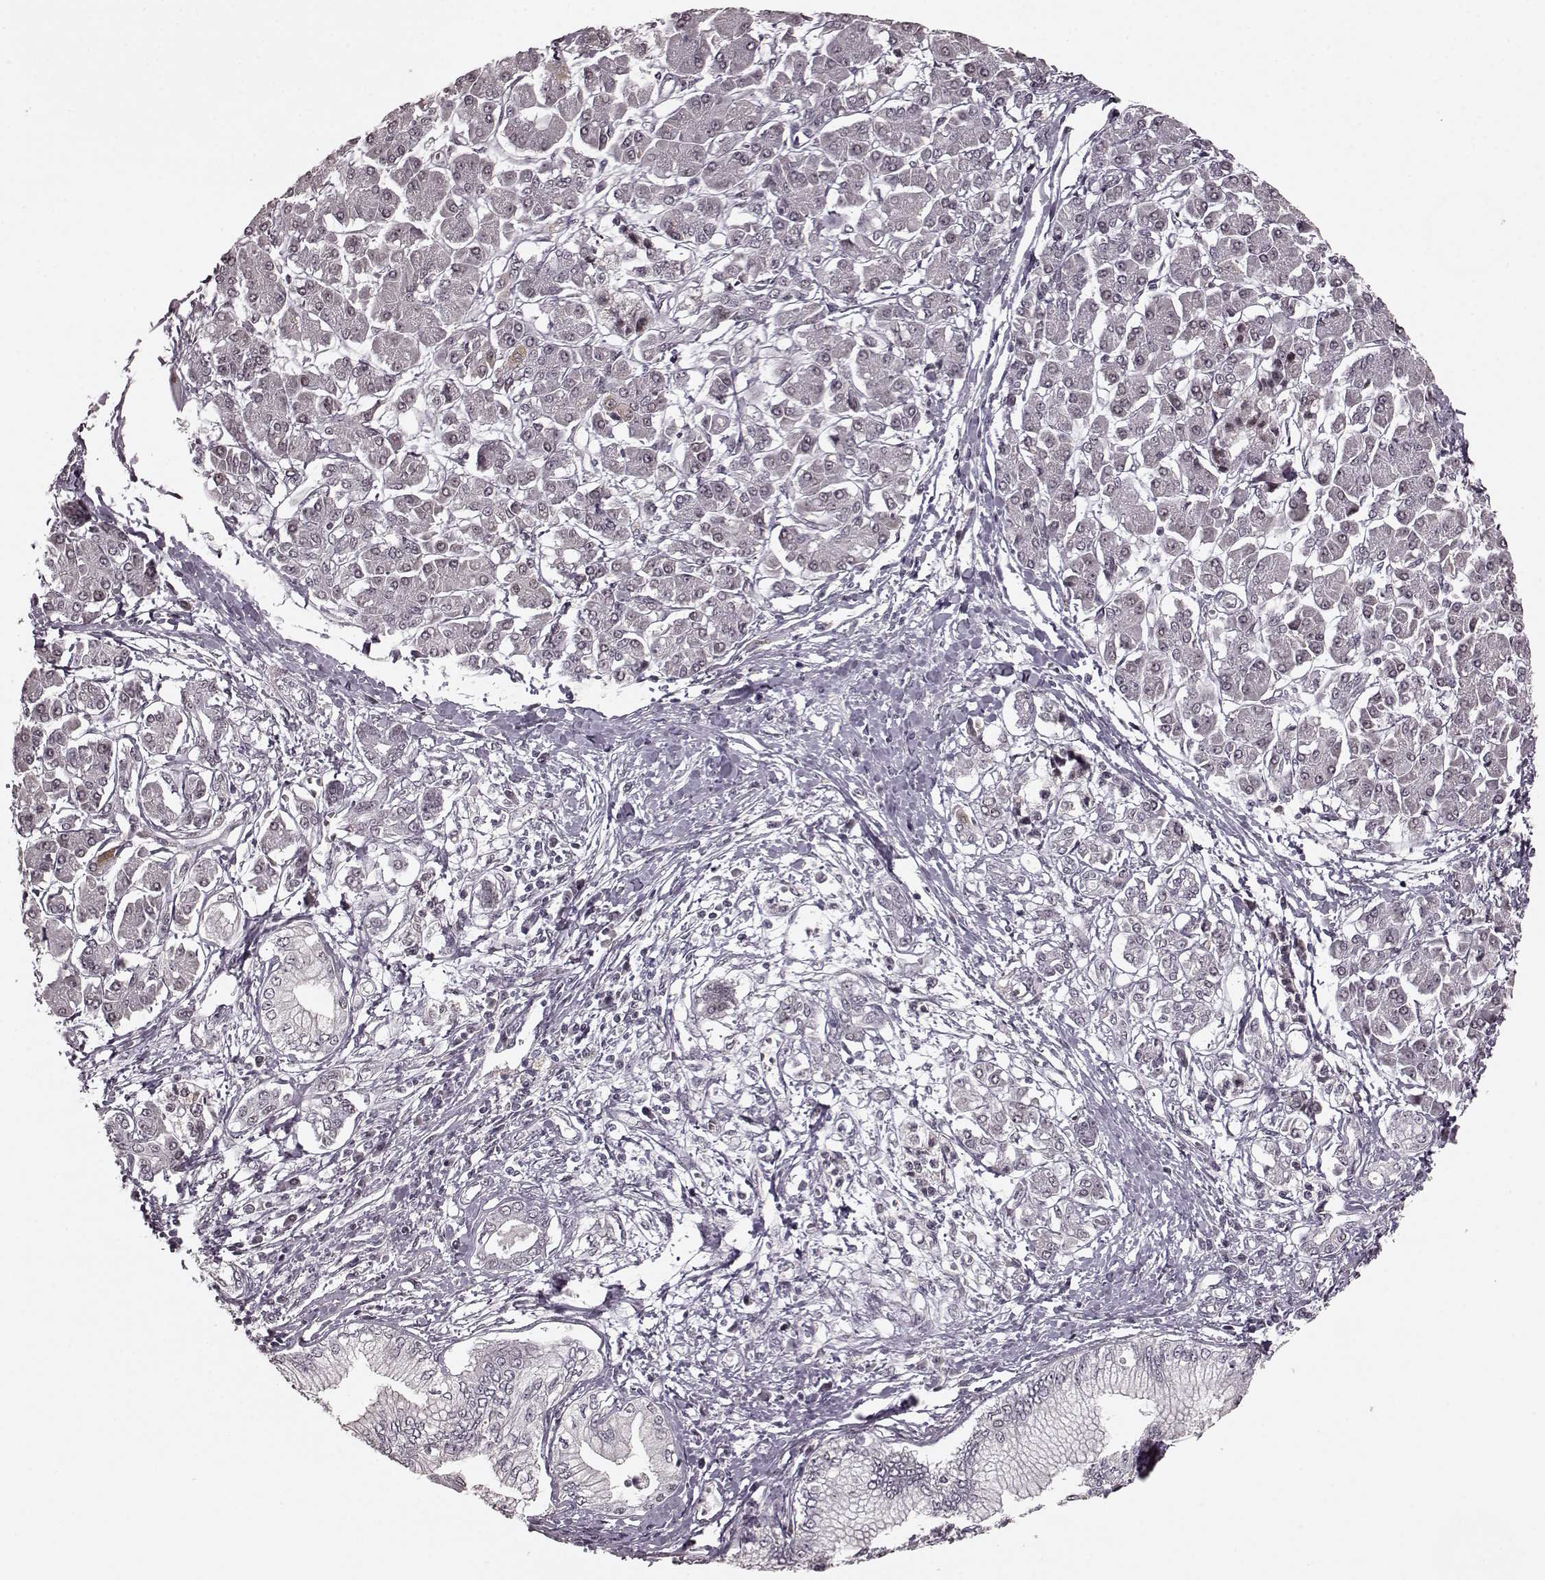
{"staining": {"intensity": "negative", "quantity": "none", "location": "none"}, "tissue": "pancreatic cancer", "cell_type": "Tumor cells", "image_type": "cancer", "snomed": [{"axis": "morphology", "description": "Adenocarcinoma, NOS"}, {"axis": "topography", "description": "Pancreas"}], "caption": "Human pancreatic cancer stained for a protein using immunohistochemistry displays no staining in tumor cells.", "gene": "PLCB4", "patient": {"sex": "female", "age": 68}}